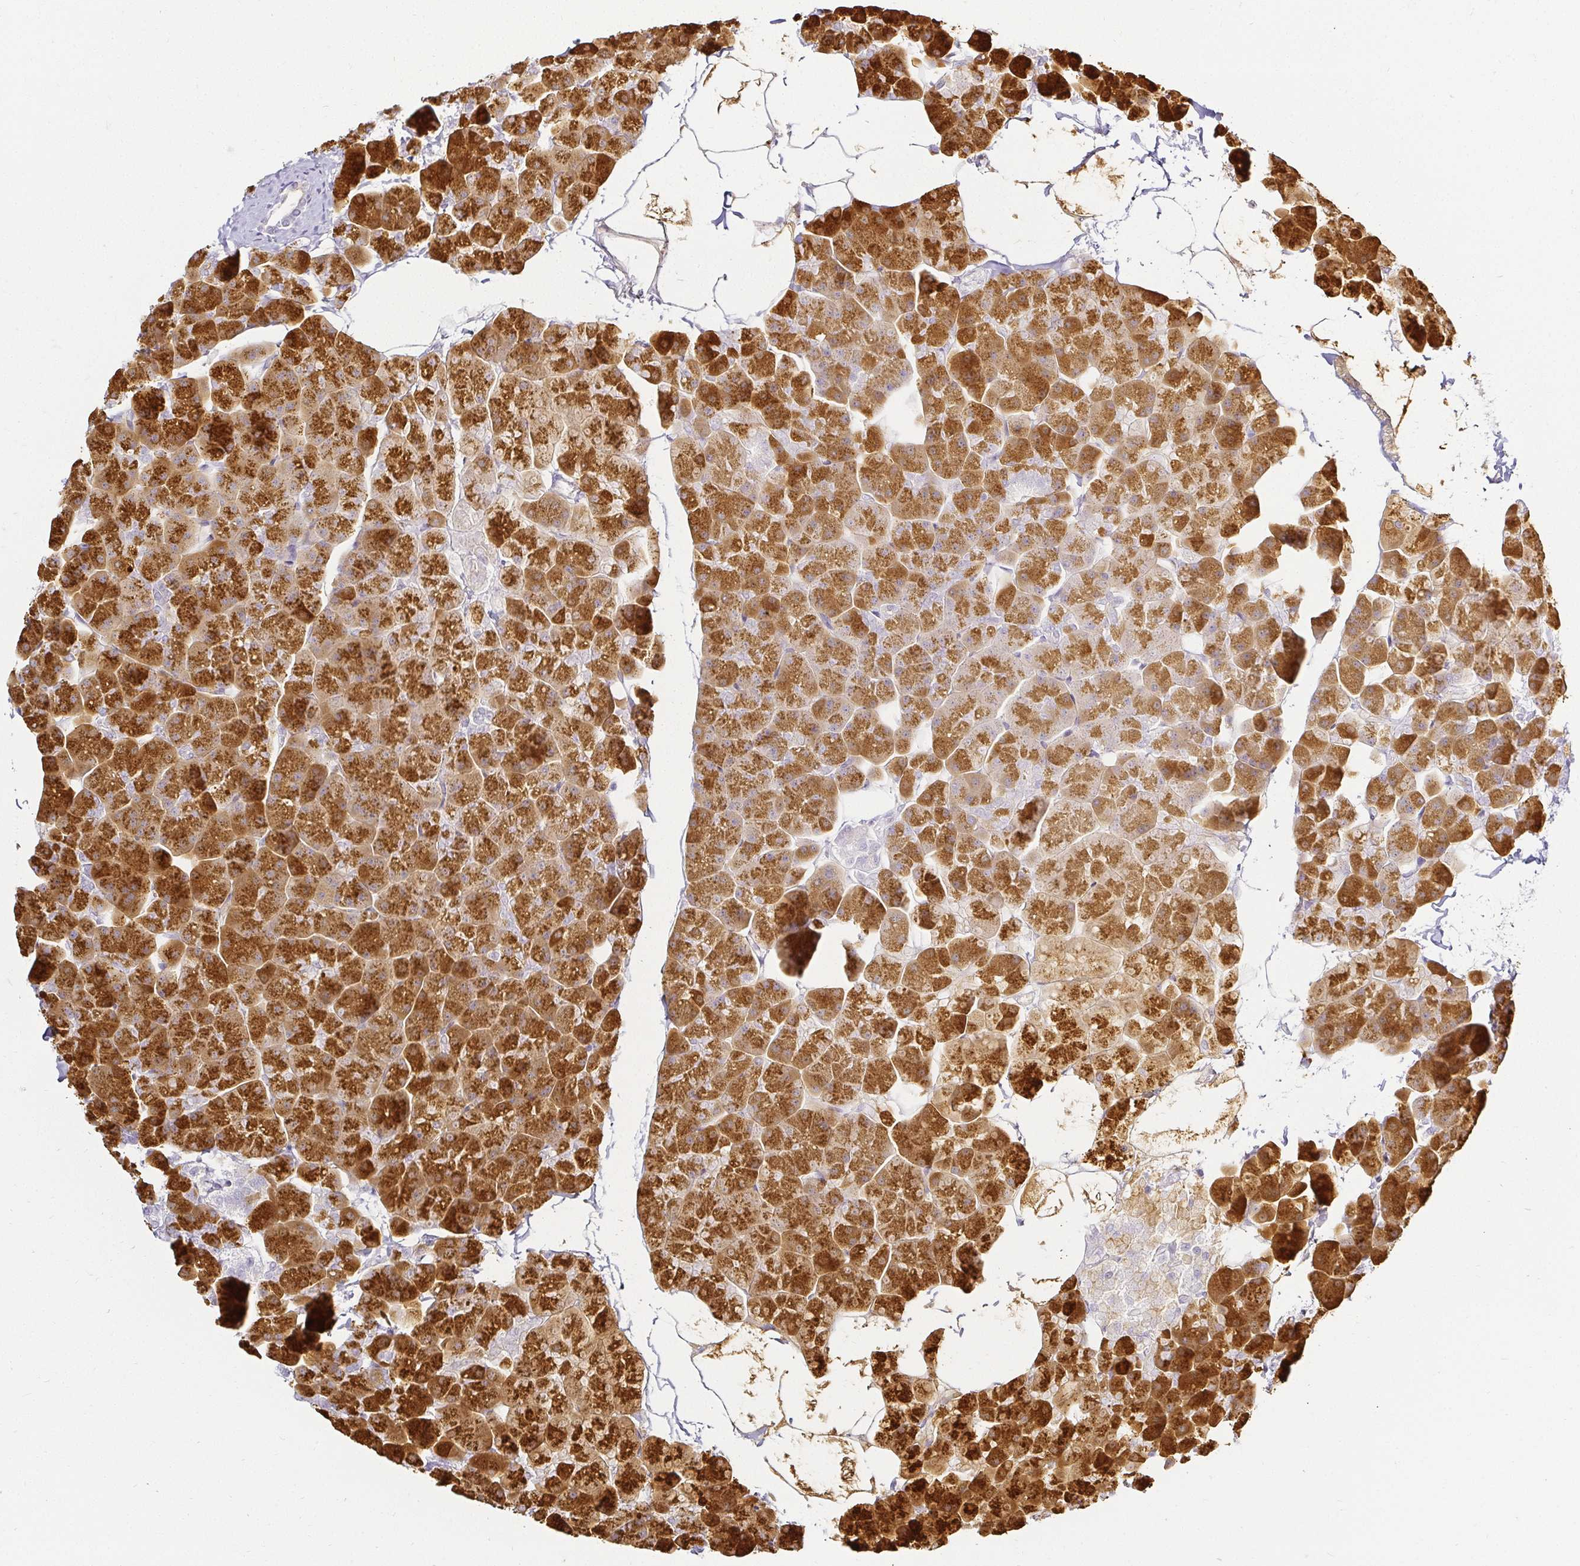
{"staining": {"intensity": "strong", "quantity": ">75%", "location": "cytoplasmic/membranous"}, "tissue": "pancreas", "cell_type": "Exocrine glandular cells", "image_type": "normal", "snomed": [{"axis": "morphology", "description": "Normal tissue, NOS"}, {"axis": "topography", "description": "Pancreas"}], "caption": "This histopathology image displays immunohistochemistry staining of normal pancreas, with high strong cytoplasmic/membranous expression in approximately >75% of exocrine glandular cells.", "gene": "ACAN", "patient": {"sex": "male", "age": 35}}